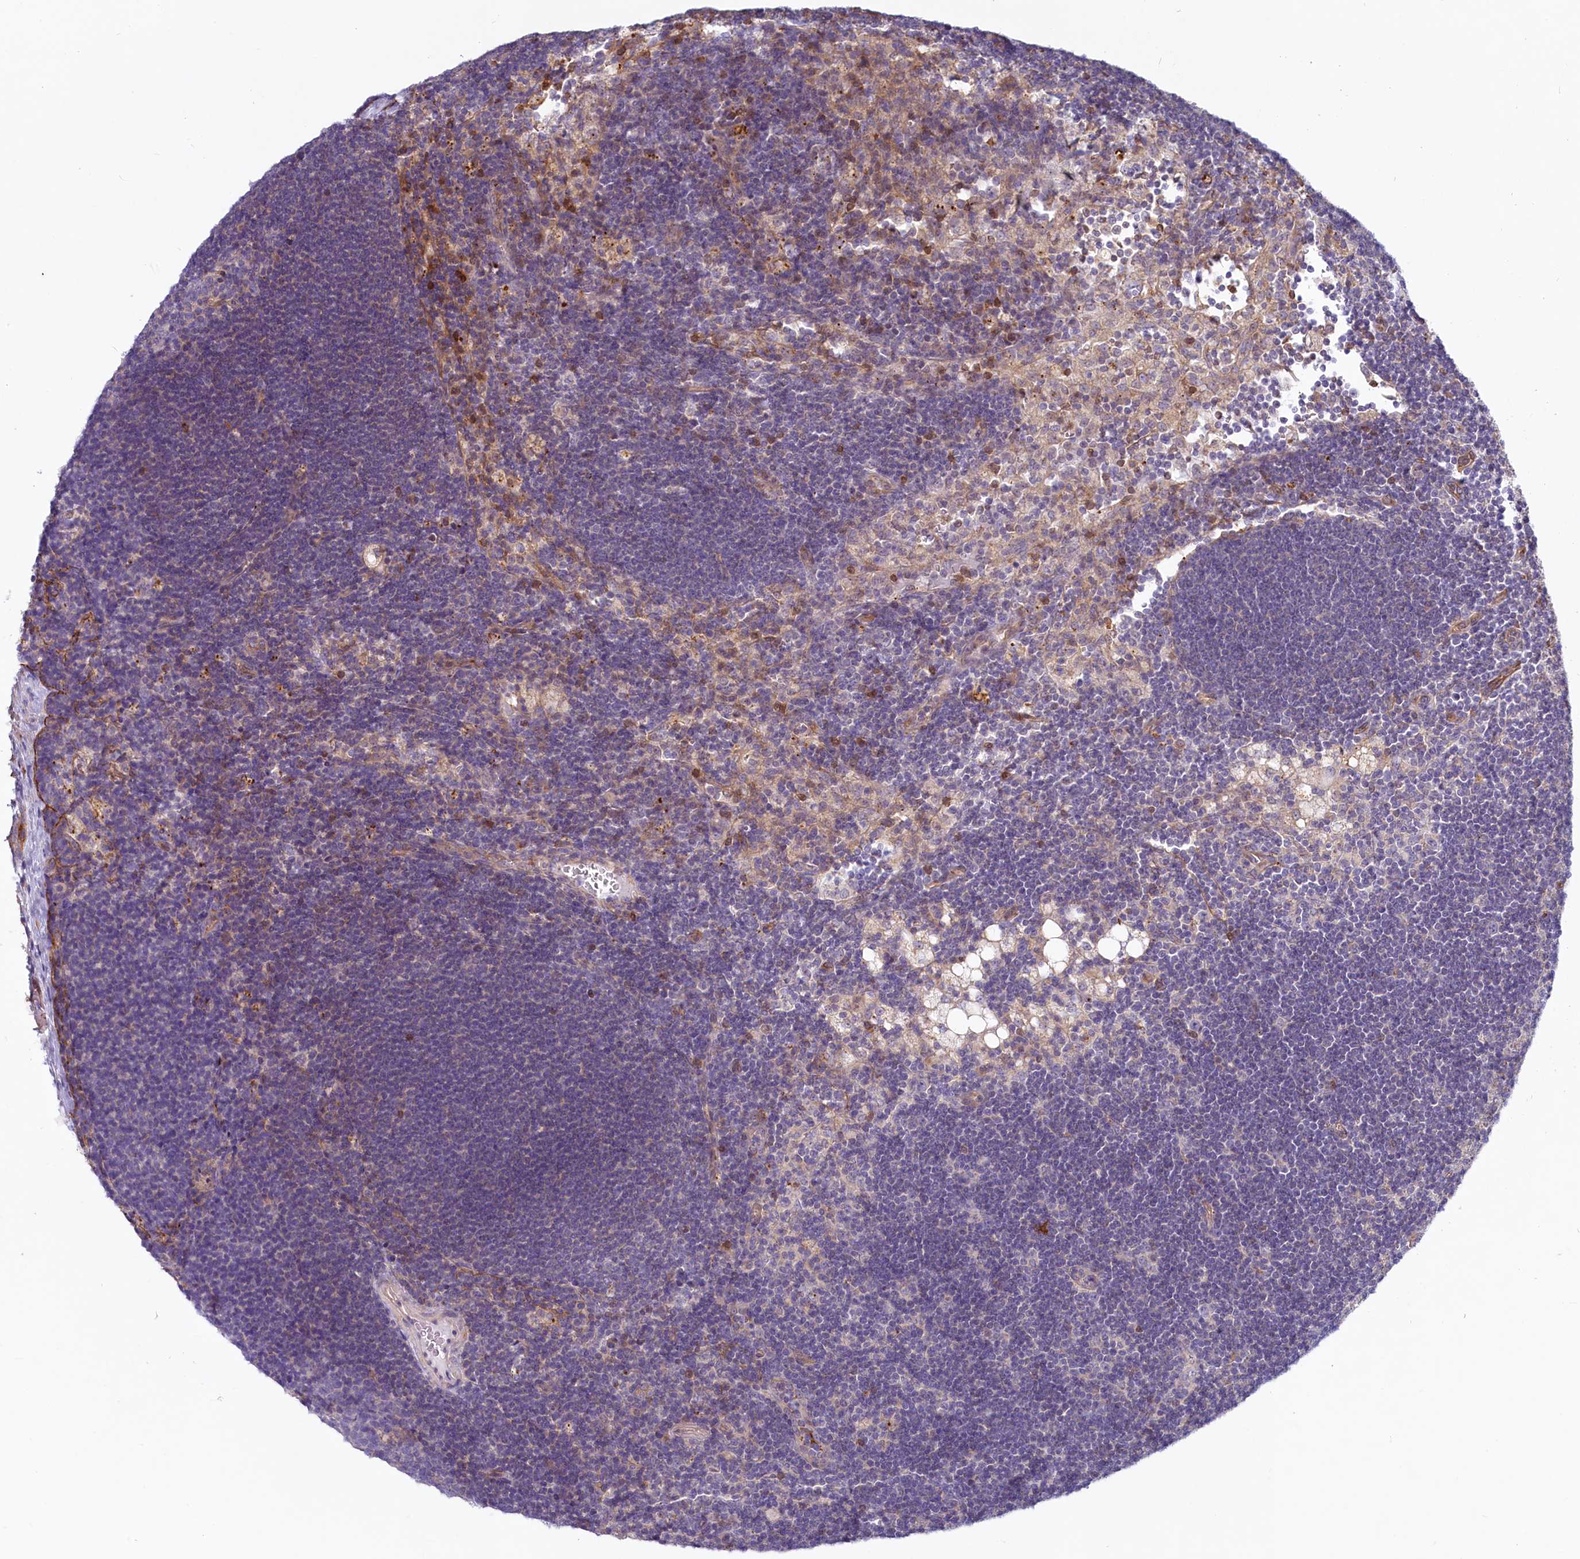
{"staining": {"intensity": "negative", "quantity": "none", "location": "none"}, "tissue": "lymph node", "cell_type": "Germinal center cells", "image_type": "normal", "snomed": [{"axis": "morphology", "description": "Normal tissue, NOS"}, {"axis": "topography", "description": "Lymph node"}], "caption": "Lymph node stained for a protein using IHC demonstrates no expression germinal center cells.", "gene": "LMOD3", "patient": {"sex": "male", "age": 24}}